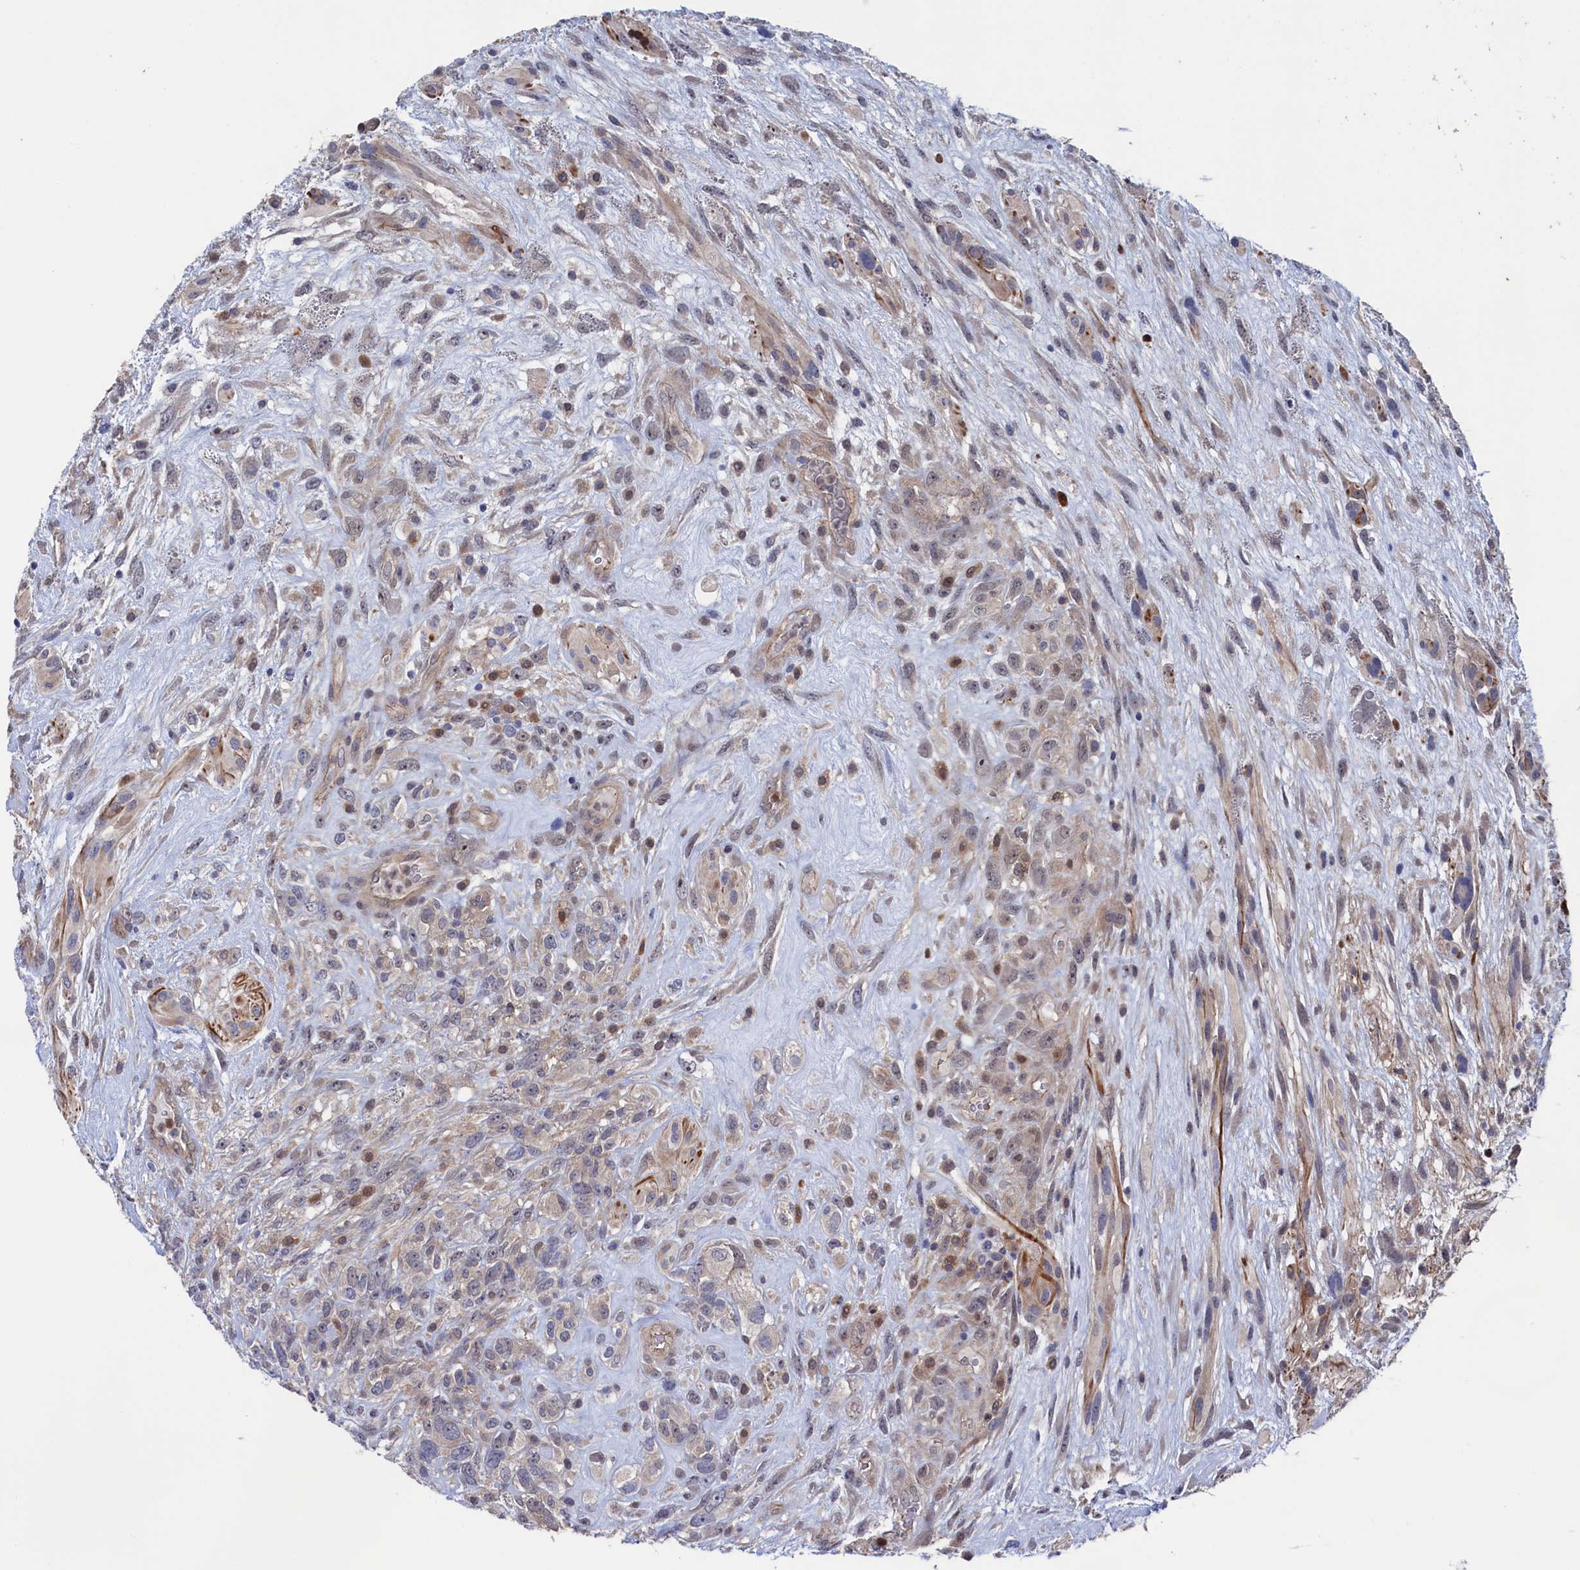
{"staining": {"intensity": "negative", "quantity": "none", "location": "none"}, "tissue": "glioma", "cell_type": "Tumor cells", "image_type": "cancer", "snomed": [{"axis": "morphology", "description": "Glioma, malignant, High grade"}, {"axis": "topography", "description": "Brain"}], "caption": "Immunohistochemistry photomicrograph of glioma stained for a protein (brown), which demonstrates no positivity in tumor cells.", "gene": "RNH1", "patient": {"sex": "male", "age": 61}}